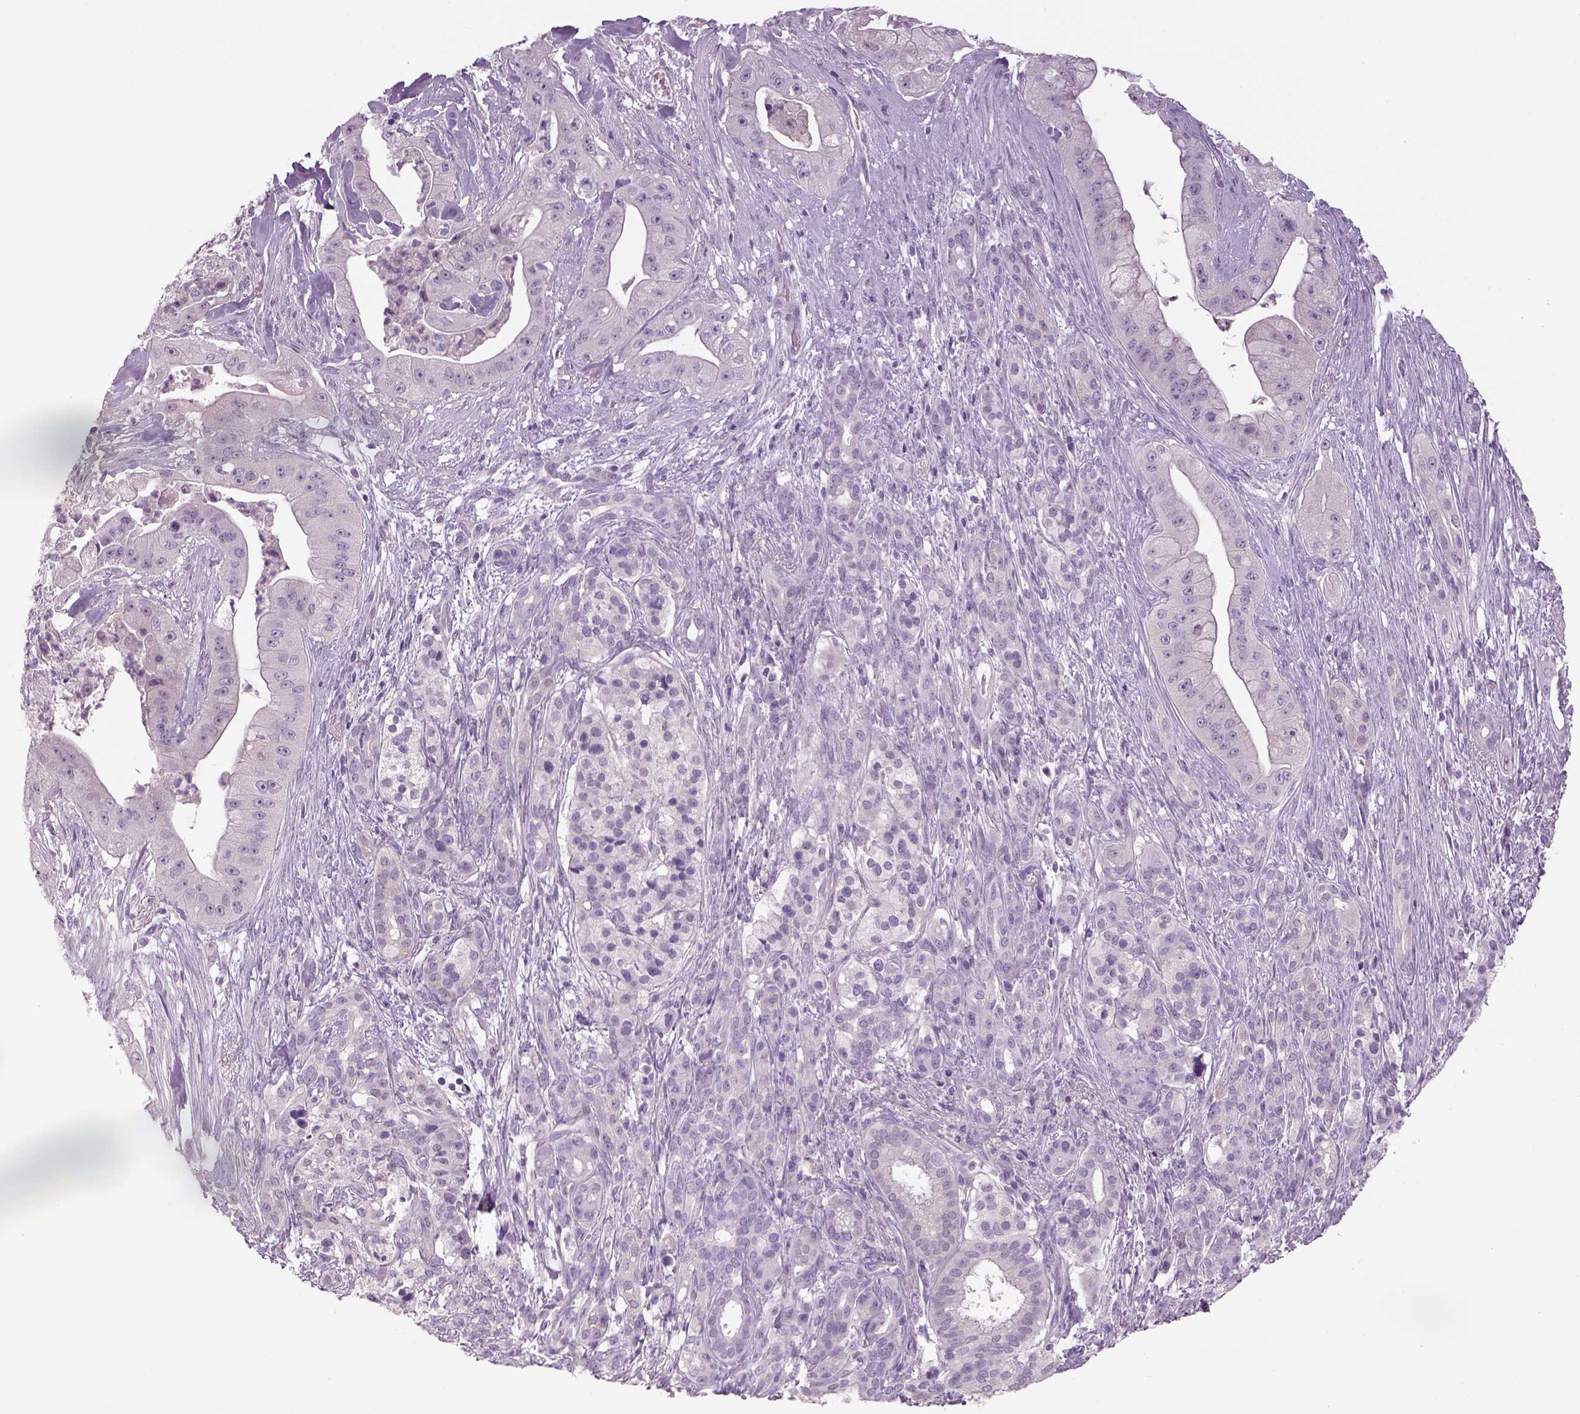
{"staining": {"intensity": "negative", "quantity": "none", "location": "none"}, "tissue": "pancreatic cancer", "cell_type": "Tumor cells", "image_type": "cancer", "snomed": [{"axis": "morphology", "description": "Normal tissue, NOS"}, {"axis": "morphology", "description": "Inflammation, NOS"}, {"axis": "morphology", "description": "Adenocarcinoma, NOS"}, {"axis": "topography", "description": "Pancreas"}], "caption": "The photomicrograph displays no staining of tumor cells in pancreatic cancer (adenocarcinoma).", "gene": "MDH1B", "patient": {"sex": "male", "age": 57}}